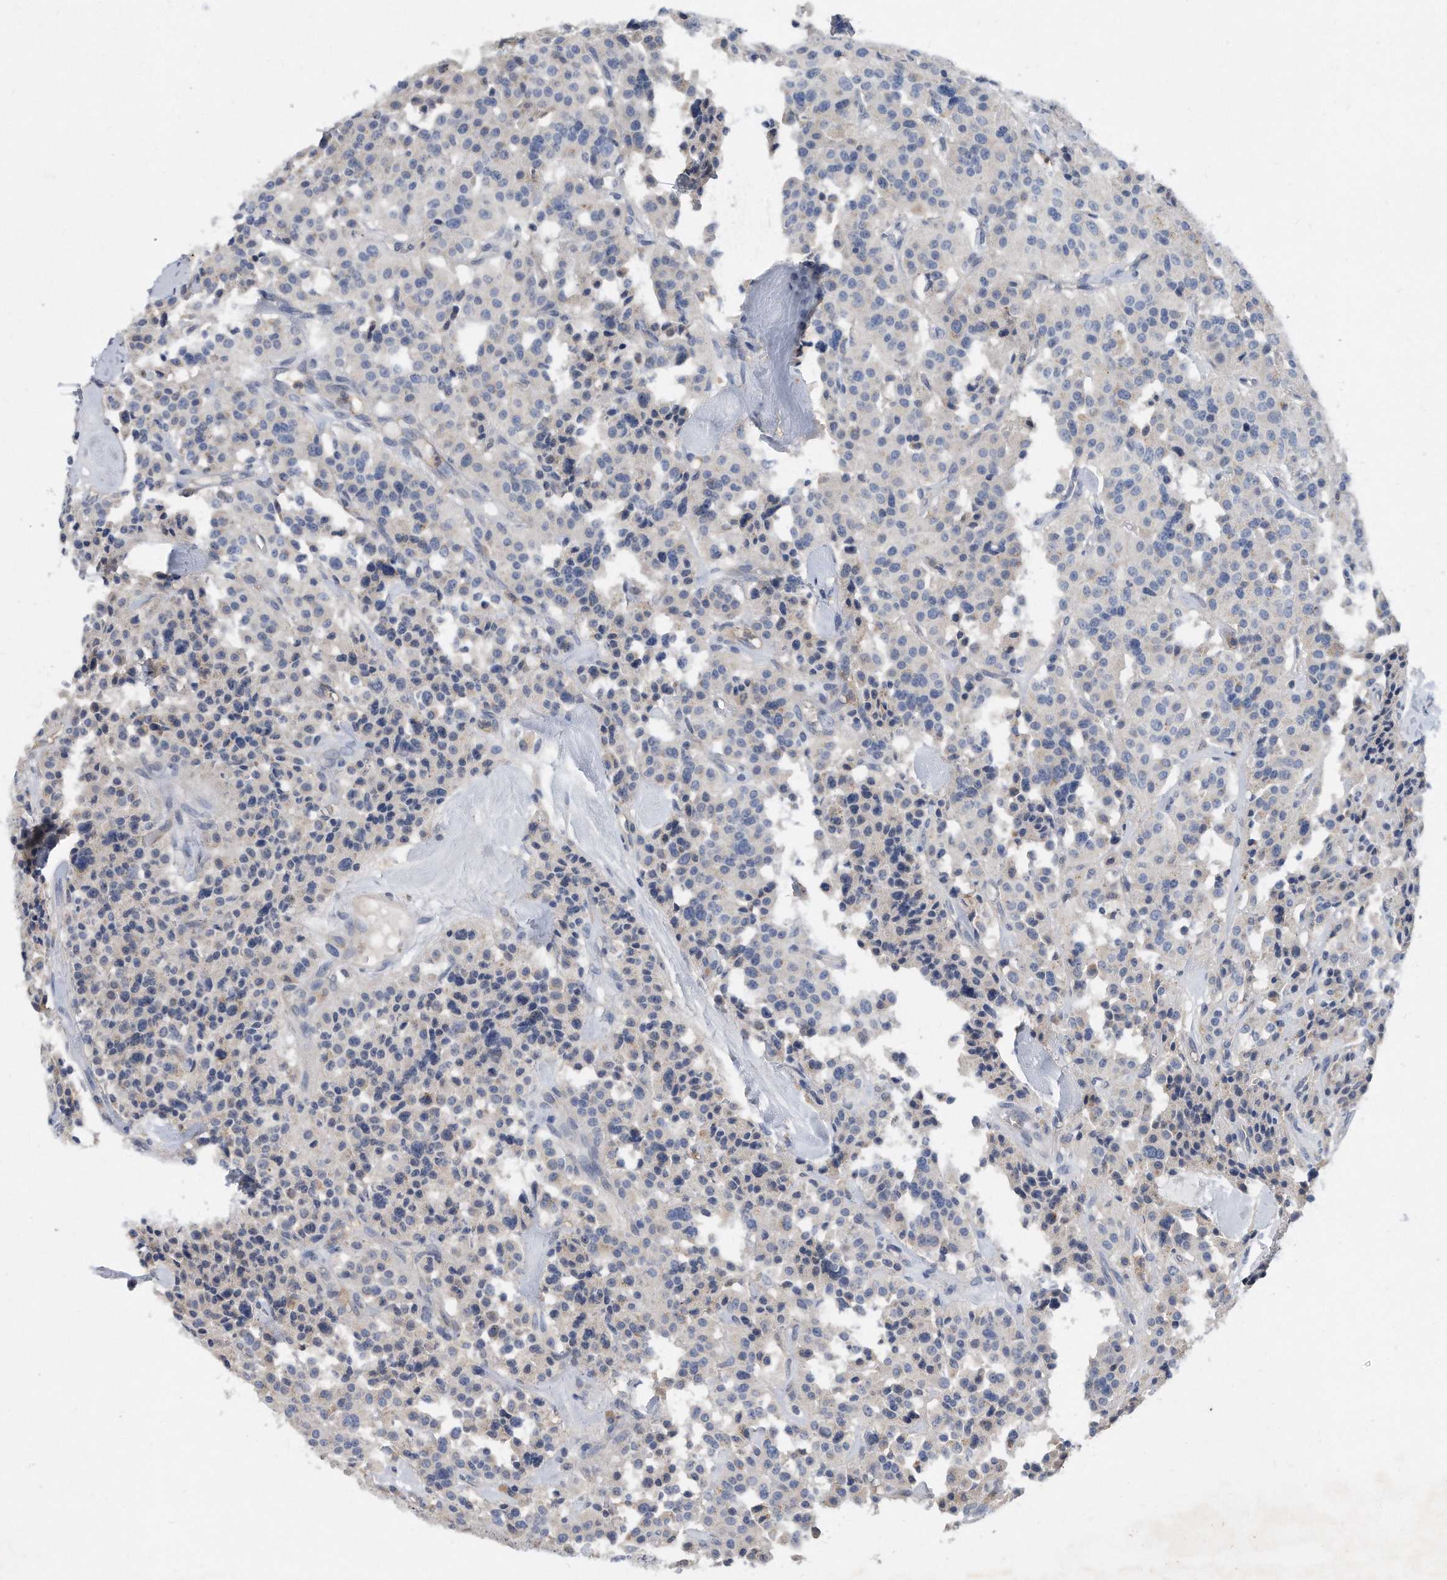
{"staining": {"intensity": "negative", "quantity": "none", "location": "none"}, "tissue": "carcinoid", "cell_type": "Tumor cells", "image_type": "cancer", "snomed": [{"axis": "morphology", "description": "Carcinoid, malignant, NOS"}, {"axis": "topography", "description": "Lung"}], "caption": "Carcinoid (malignant) was stained to show a protein in brown. There is no significant positivity in tumor cells.", "gene": "HOMER3", "patient": {"sex": "male", "age": 30}}